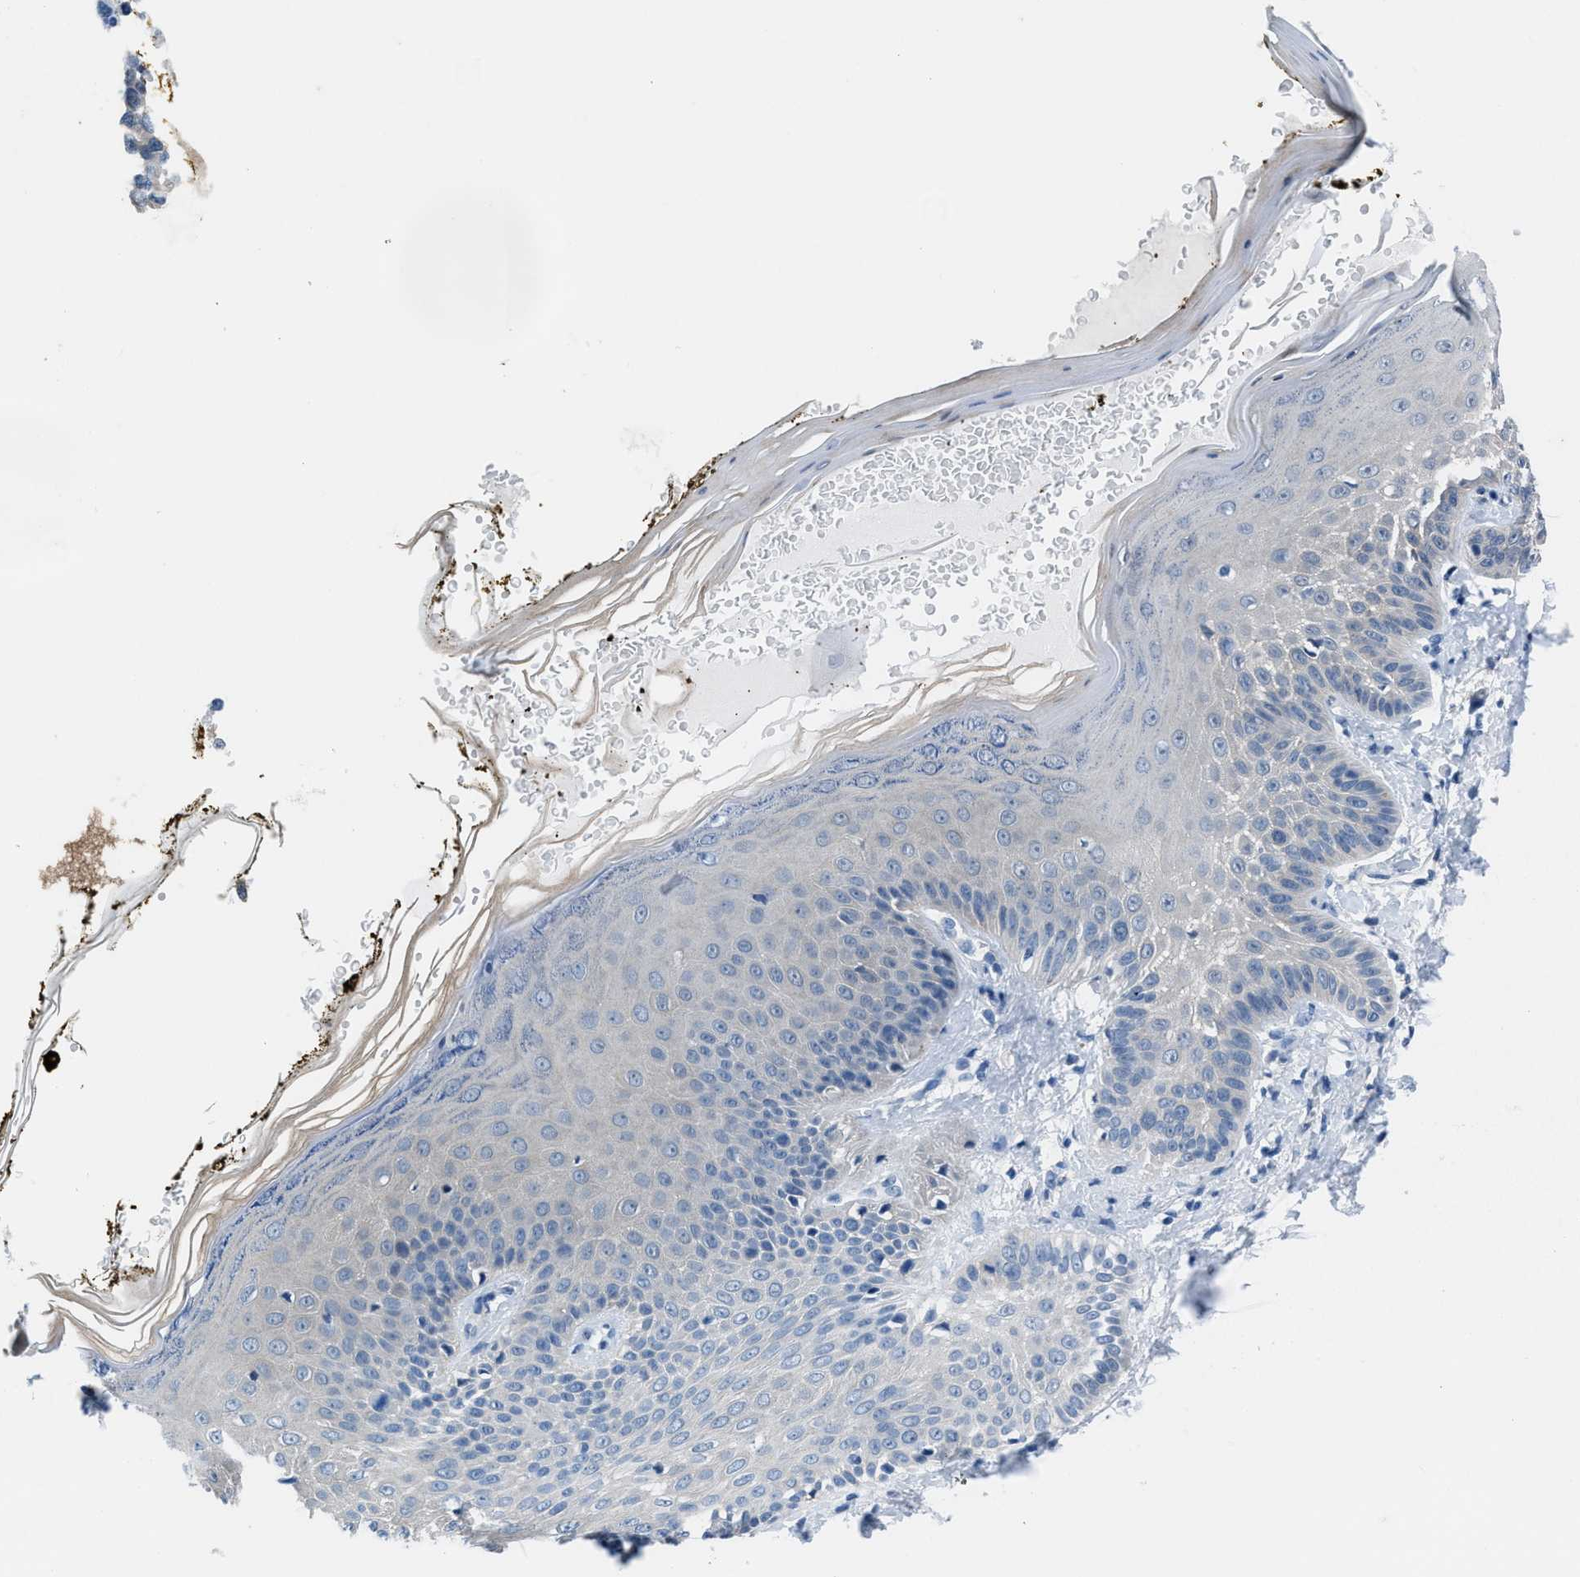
{"staining": {"intensity": "negative", "quantity": "none", "location": "none"}, "tissue": "skin", "cell_type": "Fibroblasts", "image_type": "normal", "snomed": [{"axis": "morphology", "description": "Normal tissue, NOS"}, {"axis": "topography", "description": "Skin"}, {"axis": "topography", "description": "Peripheral nerve tissue"}], "caption": "Immunohistochemical staining of normal human skin displays no significant staining in fibroblasts. (DAB (3,3'-diaminobenzidine) immunohistochemistry, high magnification).", "gene": "NUDT5", "patient": {"sex": "male", "age": 24}}